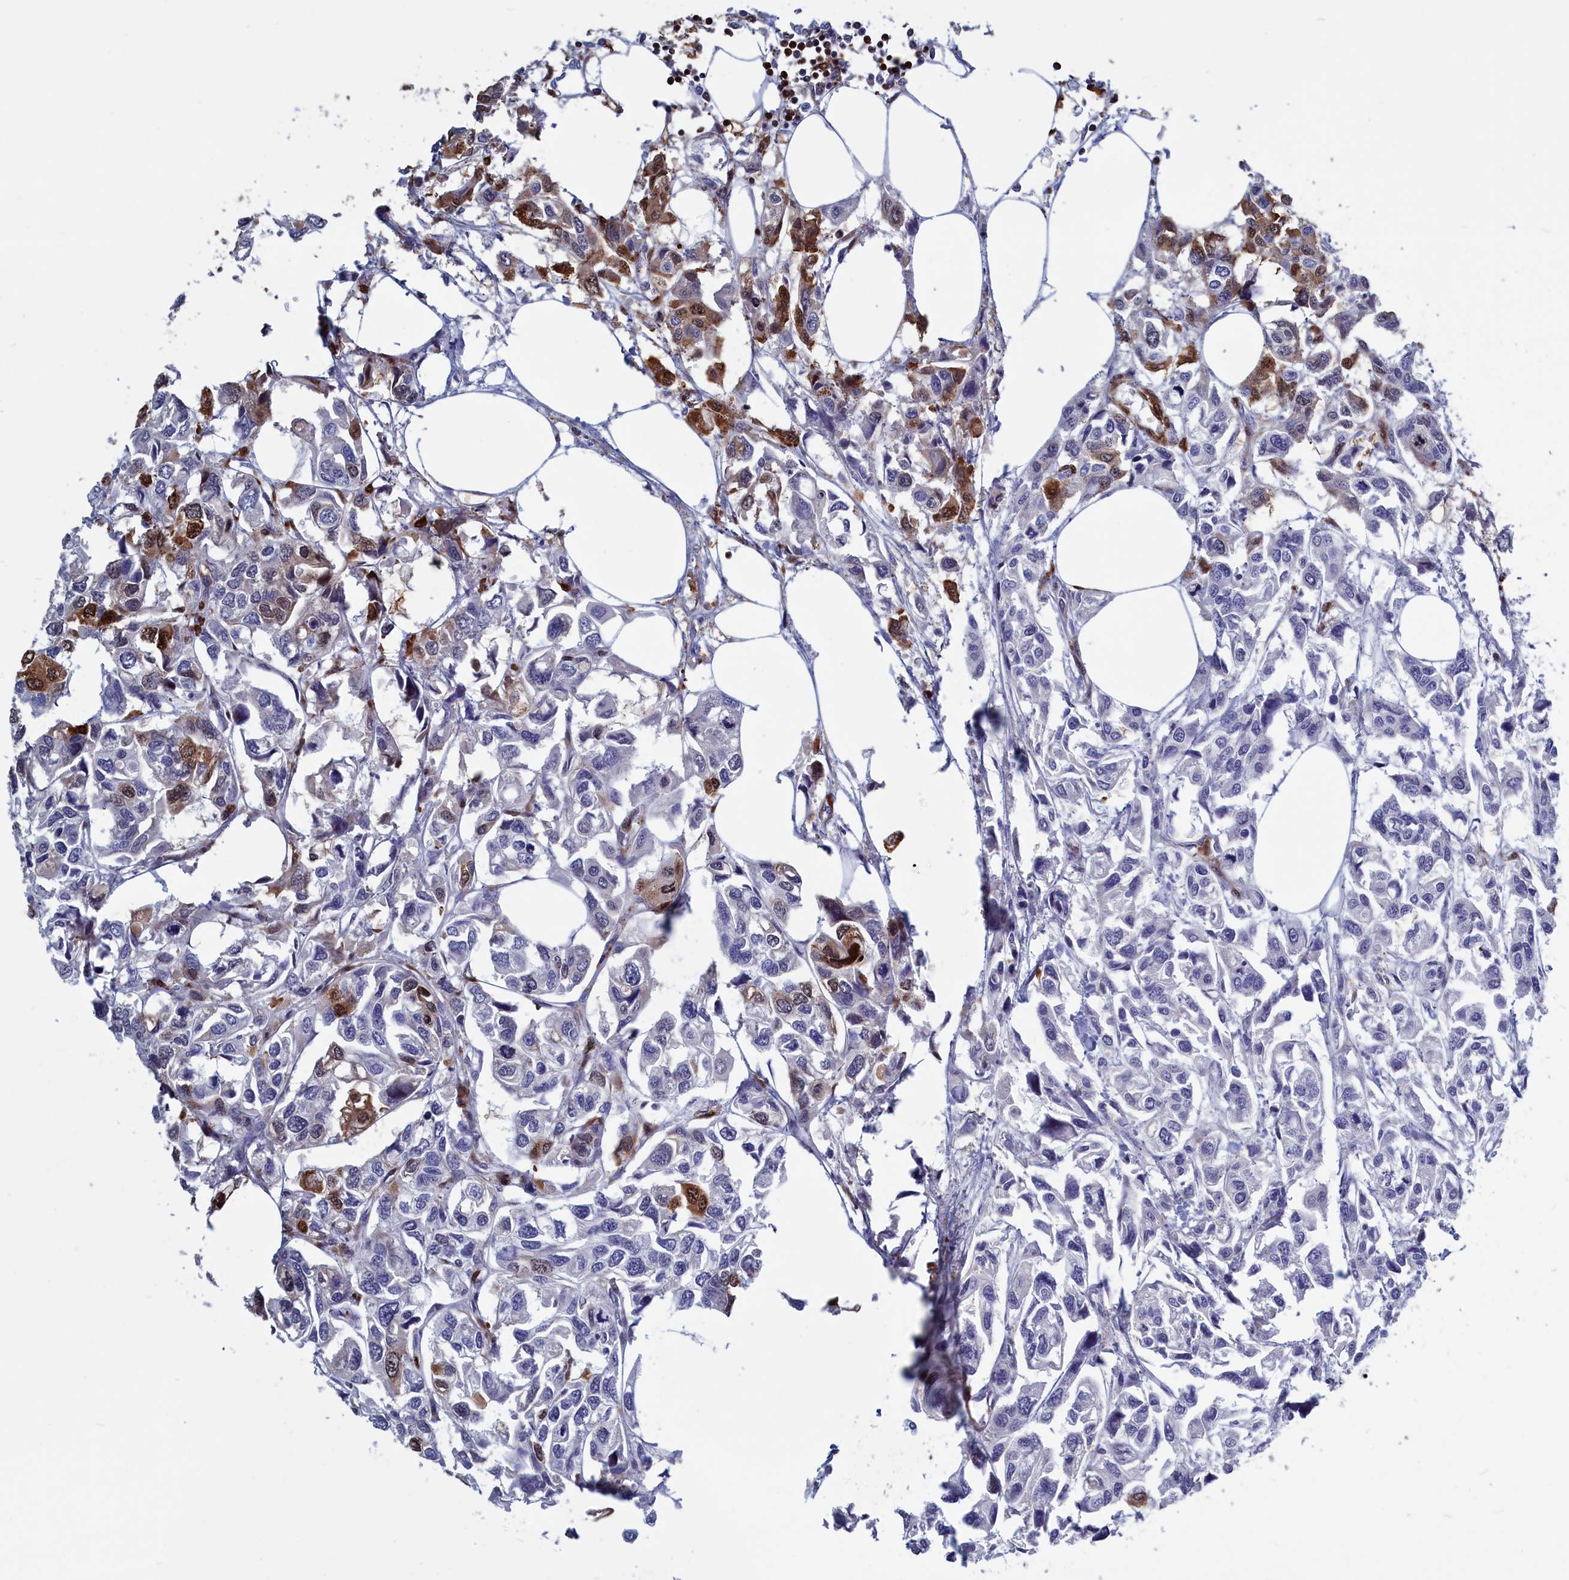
{"staining": {"intensity": "moderate", "quantity": "<25%", "location": "cytoplasmic/membranous,nuclear"}, "tissue": "urothelial cancer", "cell_type": "Tumor cells", "image_type": "cancer", "snomed": [{"axis": "morphology", "description": "Urothelial carcinoma, High grade"}, {"axis": "topography", "description": "Urinary bladder"}], "caption": "Moderate cytoplasmic/membranous and nuclear protein positivity is identified in about <25% of tumor cells in urothelial carcinoma (high-grade).", "gene": "CRIP1", "patient": {"sex": "male", "age": 67}}